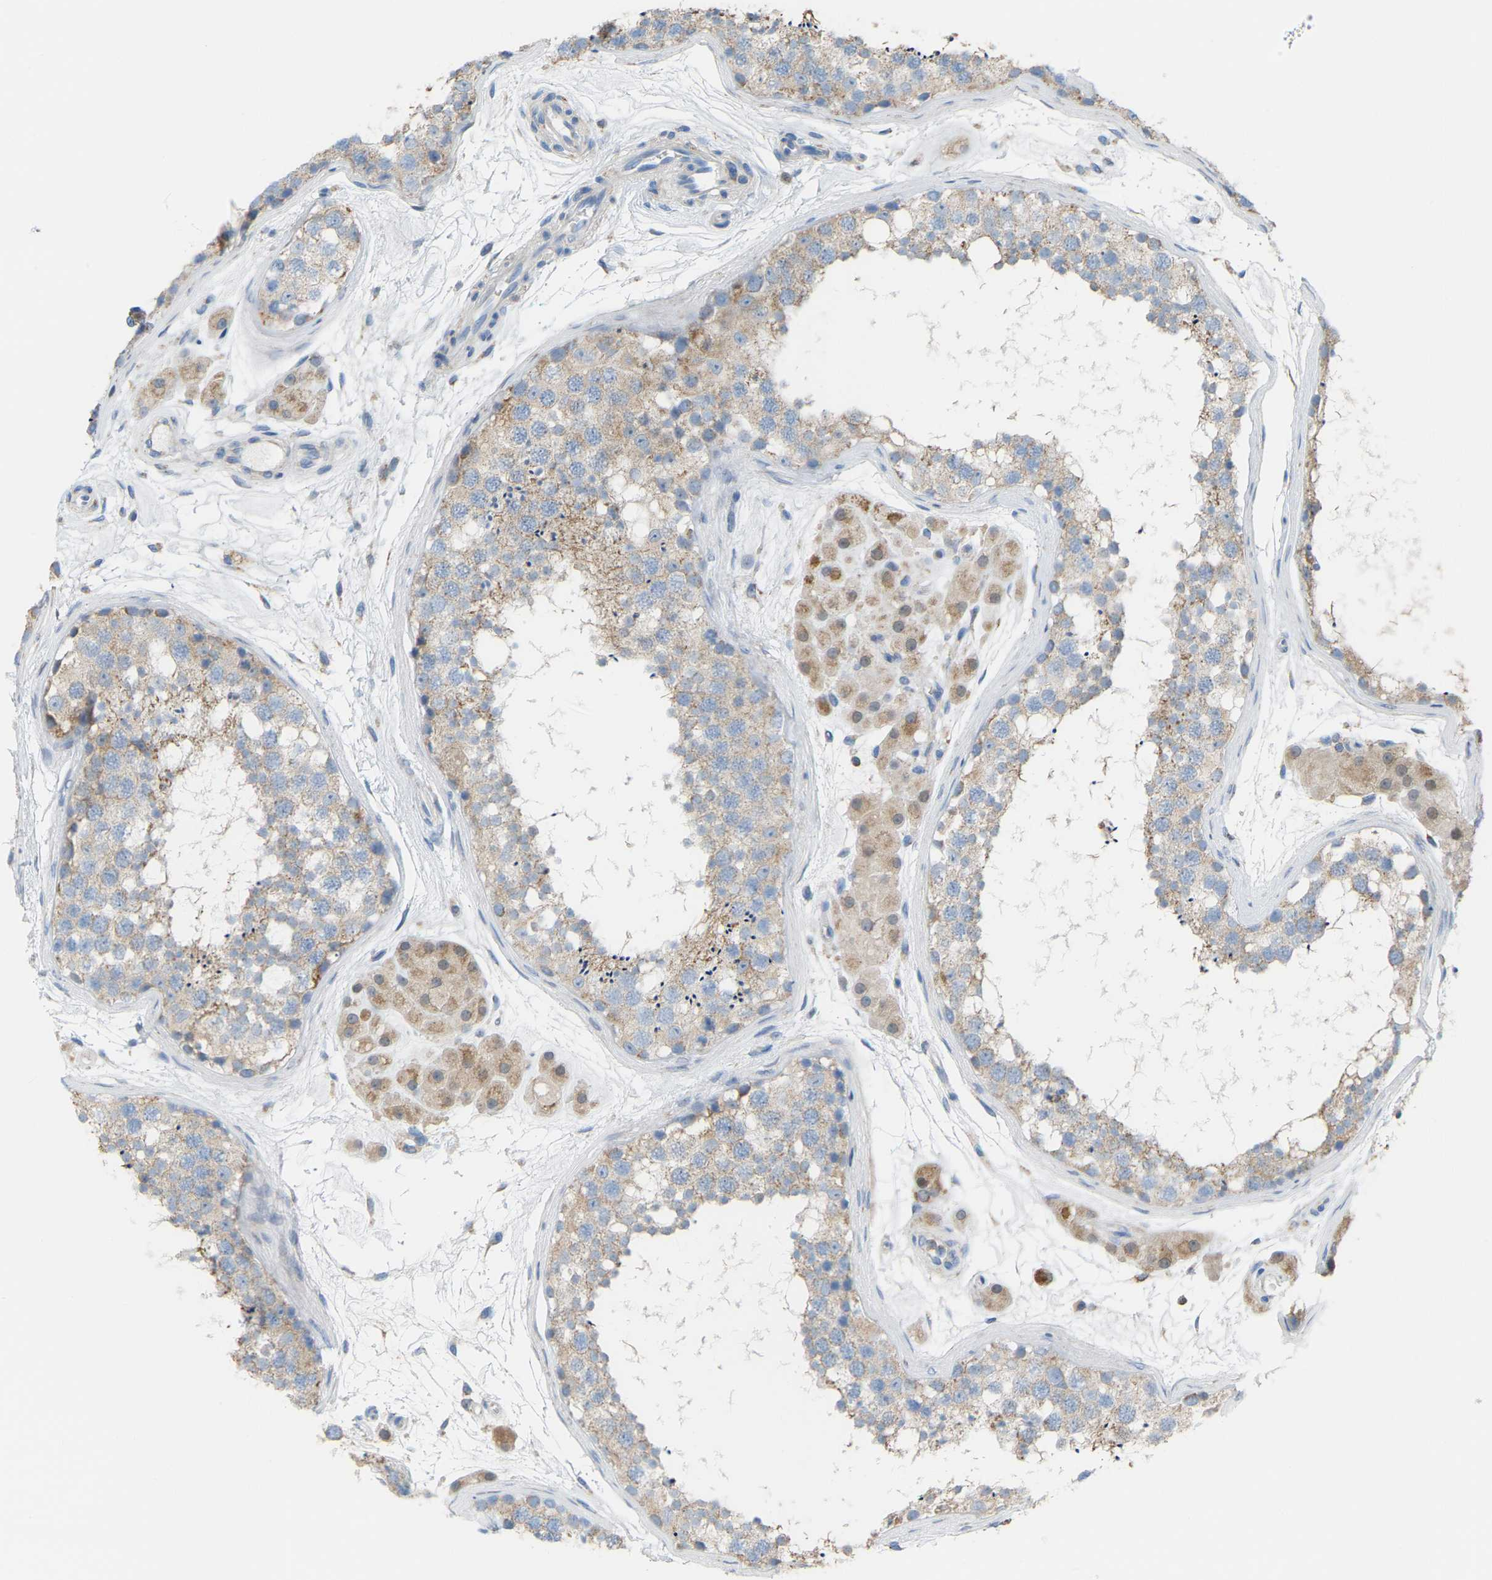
{"staining": {"intensity": "weak", "quantity": "25%-75%", "location": "cytoplasmic/membranous"}, "tissue": "testis", "cell_type": "Cells in seminiferous ducts", "image_type": "normal", "snomed": [{"axis": "morphology", "description": "Normal tissue, NOS"}, {"axis": "topography", "description": "Testis"}], "caption": "Immunohistochemistry (IHC) staining of normal testis, which exhibits low levels of weak cytoplasmic/membranous expression in about 25%-75% of cells in seminiferous ducts indicating weak cytoplasmic/membranous protein positivity. The staining was performed using DAB (3,3'-diaminobenzidine) (brown) for protein detection and nuclei were counterstained in hematoxylin (blue).", "gene": "CROT", "patient": {"sex": "male", "age": 56}}